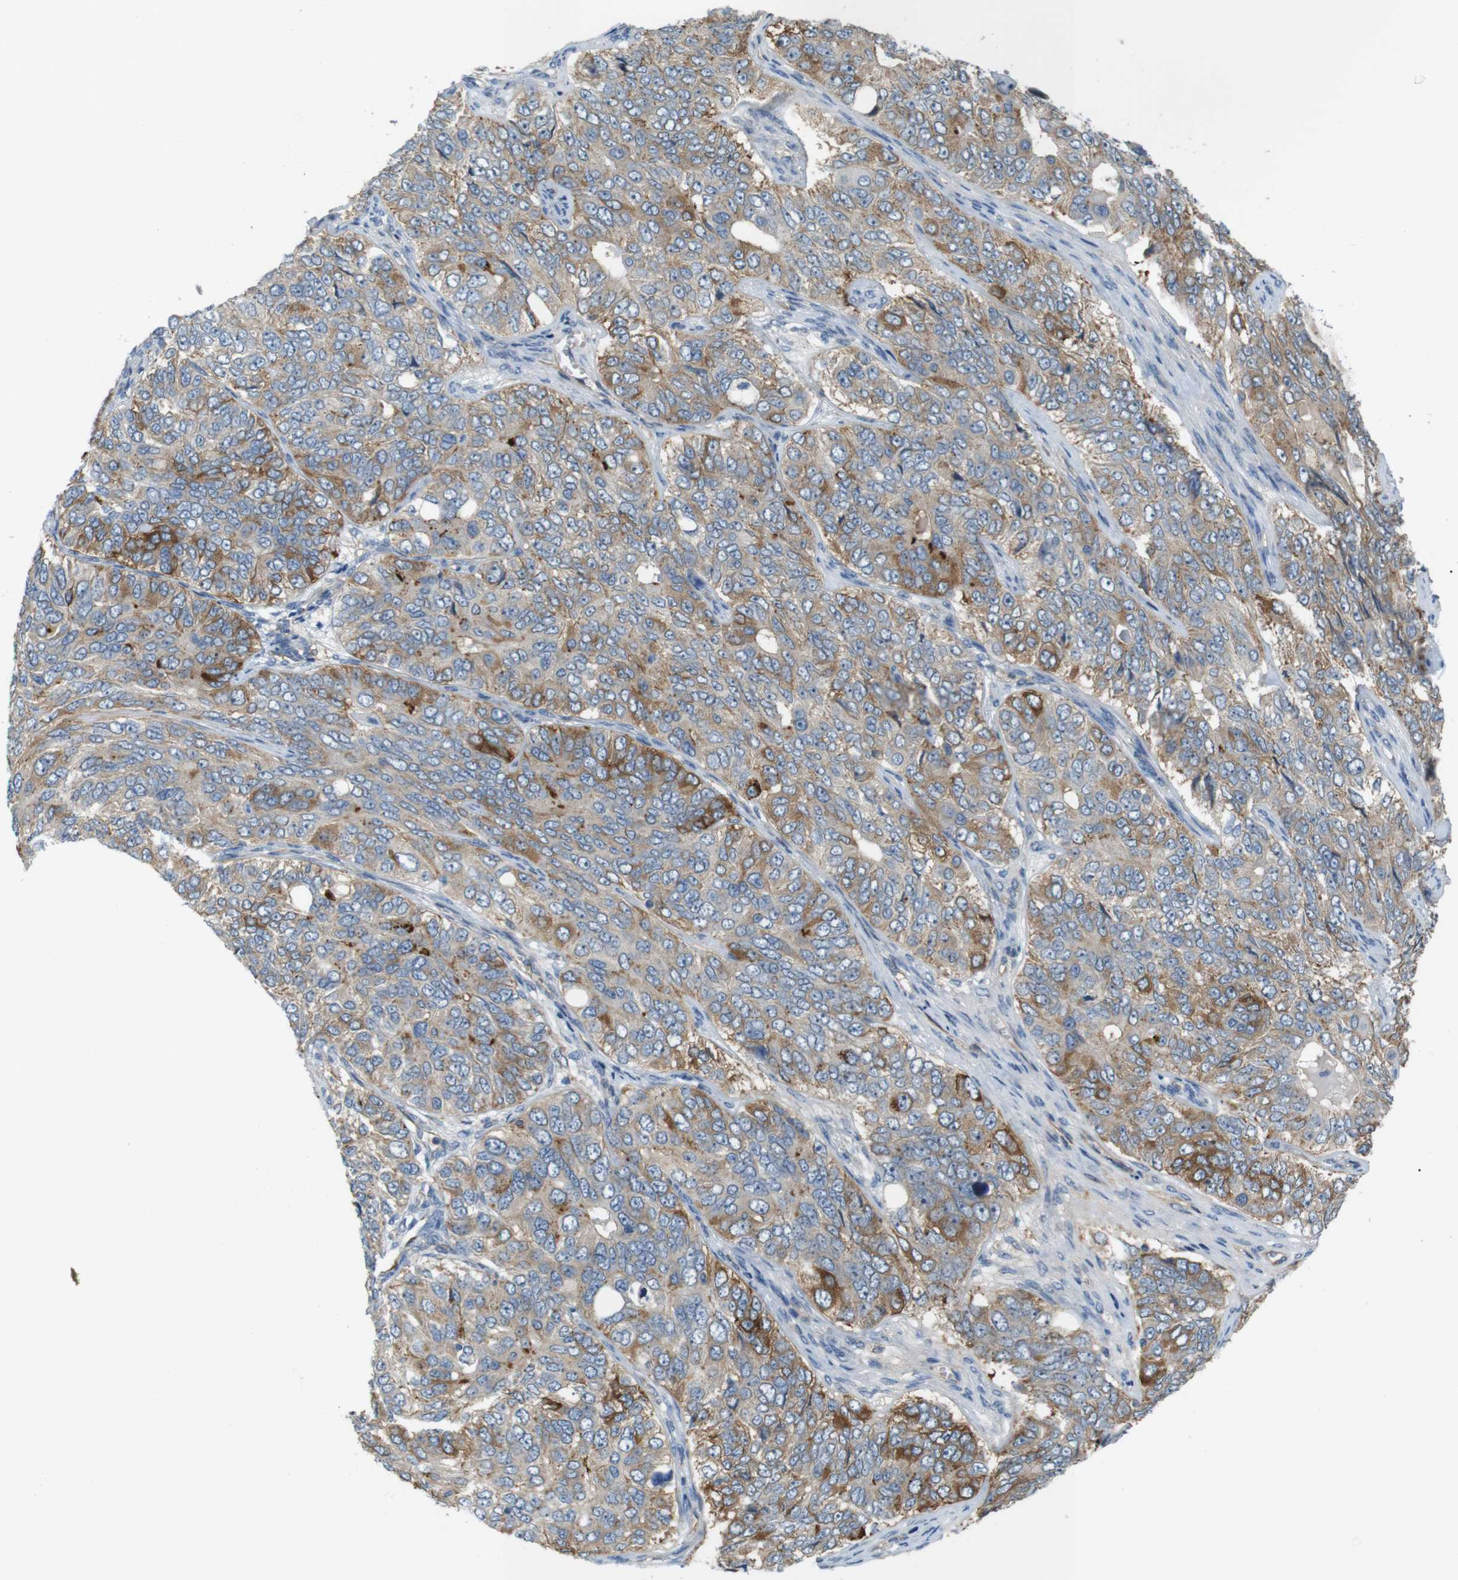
{"staining": {"intensity": "strong", "quantity": "<25%", "location": "cytoplasmic/membranous"}, "tissue": "ovarian cancer", "cell_type": "Tumor cells", "image_type": "cancer", "snomed": [{"axis": "morphology", "description": "Carcinoma, endometroid"}, {"axis": "topography", "description": "Ovary"}], "caption": "Ovarian endometroid carcinoma stained with a protein marker demonstrates strong staining in tumor cells.", "gene": "BVES", "patient": {"sex": "female", "age": 51}}